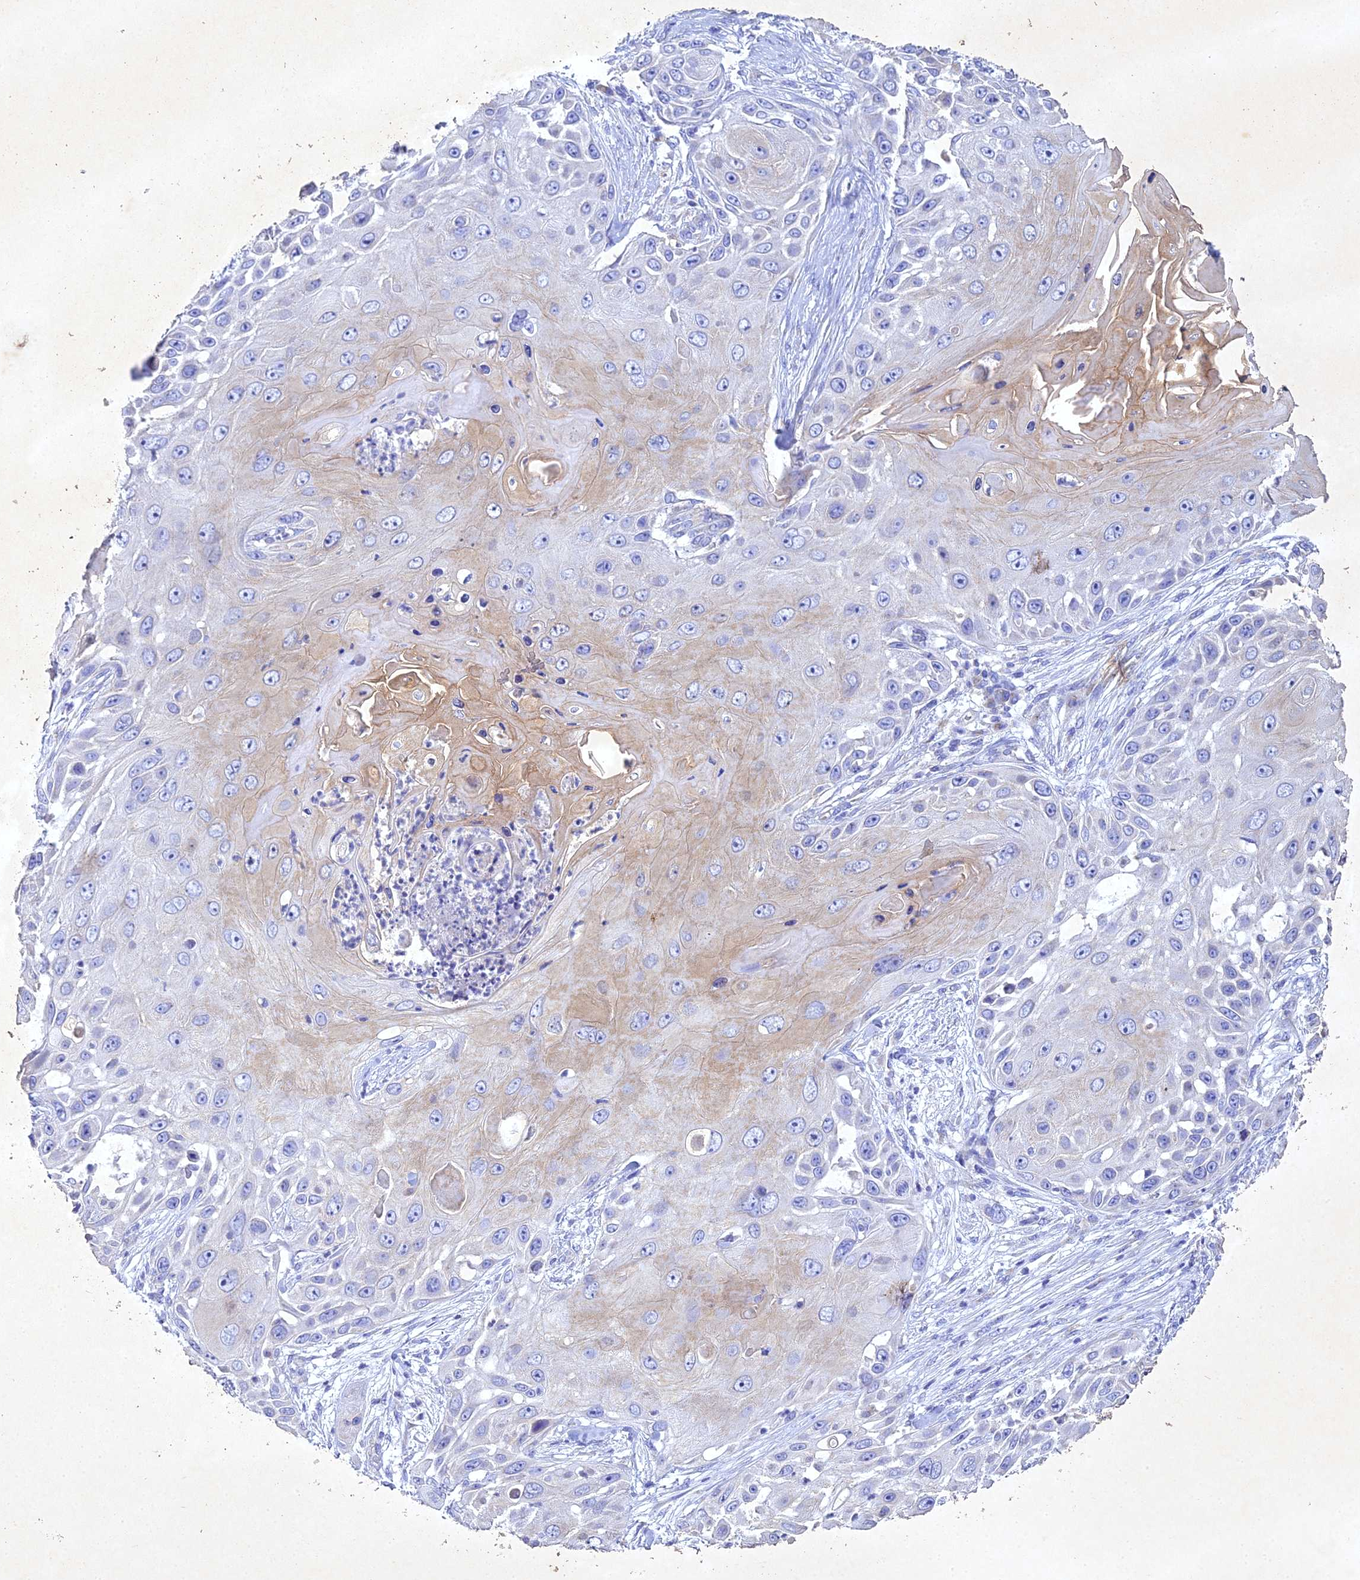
{"staining": {"intensity": "negative", "quantity": "none", "location": "none"}, "tissue": "skin cancer", "cell_type": "Tumor cells", "image_type": "cancer", "snomed": [{"axis": "morphology", "description": "Squamous cell carcinoma, NOS"}, {"axis": "topography", "description": "Skin"}], "caption": "High magnification brightfield microscopy of squamous cell carcinoma (skin) stained with DAB (3,3'-diaminobenzidine) (brown) and counterstained with hematoxylin (blue): tumor cells show no significant expression.", "gene": "NDUFV1", "patient": {"sex": "female", "age": 44}}